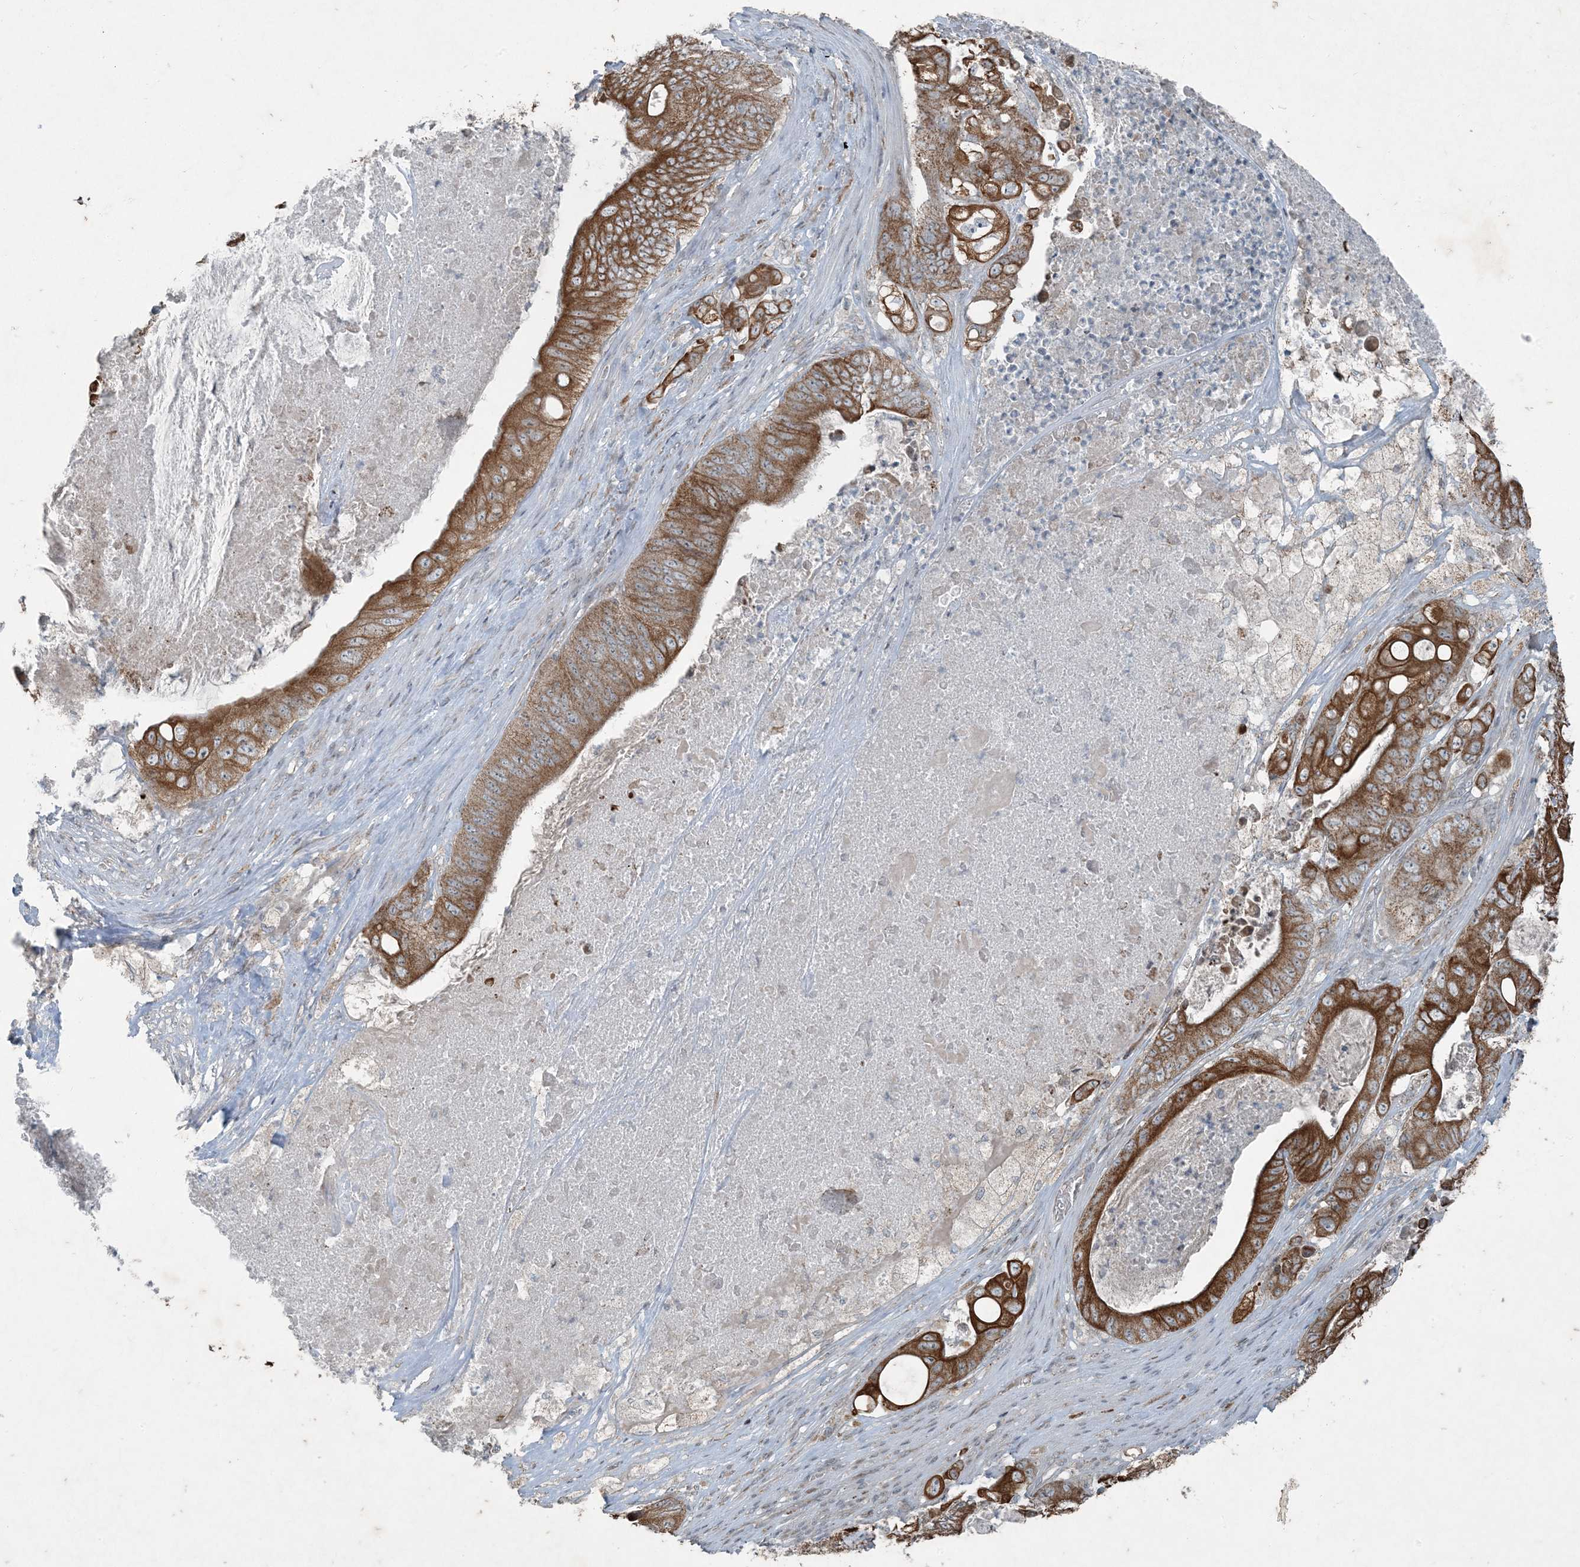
{"staining": {"intensity": "strong", "quantity": ">75%", "location": "cytoplasmic/membranous"}, "tissue": "stomach cancer", "cell_type": "Tumor cells", "image_type": "cancer", "snomed": [{"axis": "morphology", "description": "Adenocarcinoma, NOS"}, {"axis": "topography", "description": "Stomach"}], "caption": "Stomach cancer (adenocarcinoma) stained with IHC exhibits strong cytoplasmic/membranous positivity in about >75% of tumor cells.", "gene": "PC", "patient": {"sex": "female", "age": 73}}